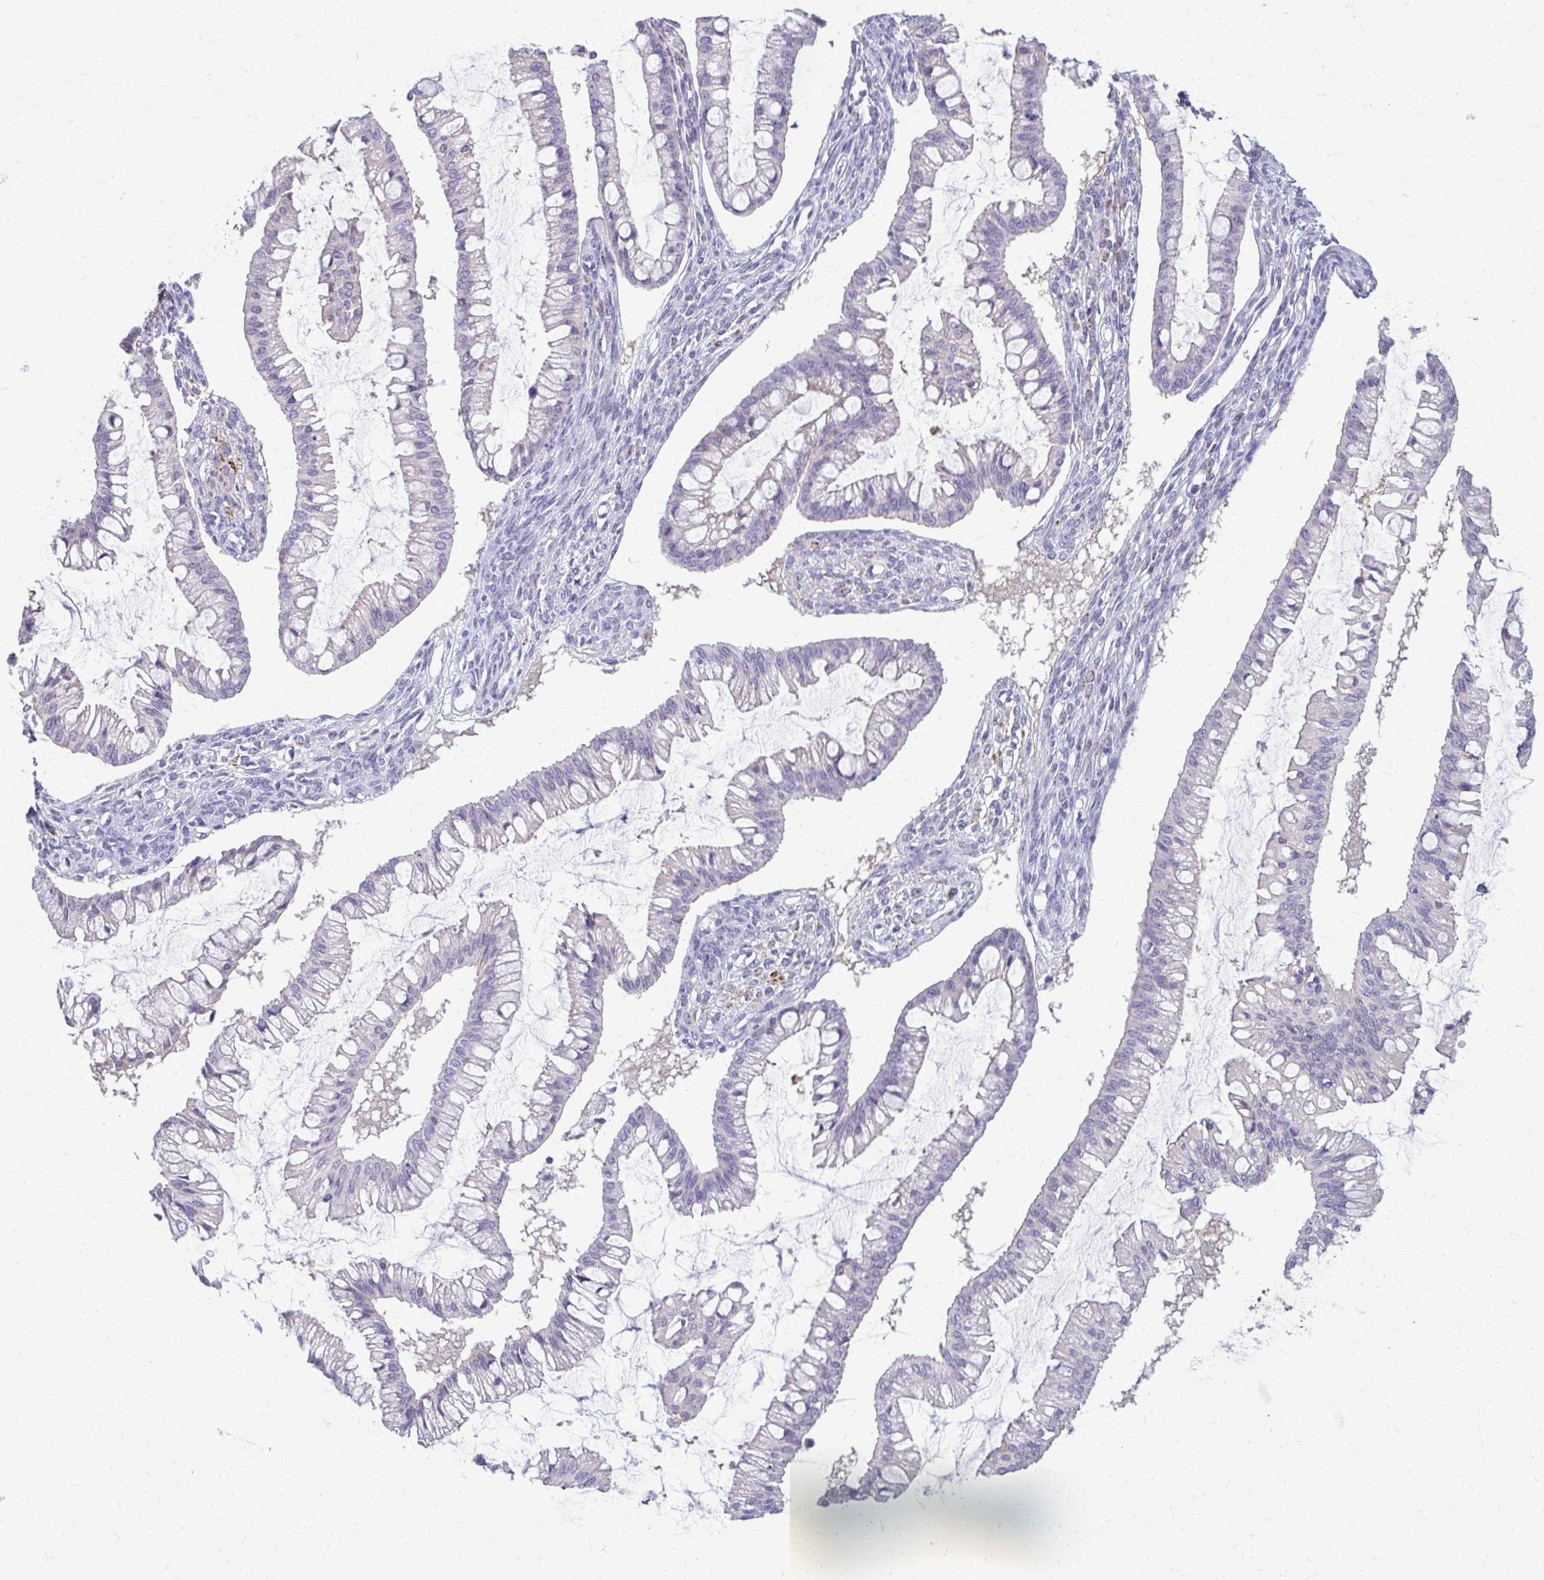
{"staining": {"intensity": "negative", "quantity": "none", "location": "none"}, "tissue": "ovarian cancer", "cell_type": "Tumor cells", "image_type": "cancer", "snomed": [{"axis": "morphology", "description": "Cystadenocarcinoma, mucinous, NOS"}, {"axis": "topography", "description": "Ovary"}], "caption": "Tumor cells show no significant expression in ovarian cancer (mucinous cystadenocarcinoma).", "gene": "OR4M1", "patient": {"sex": "female", "age": 73}}